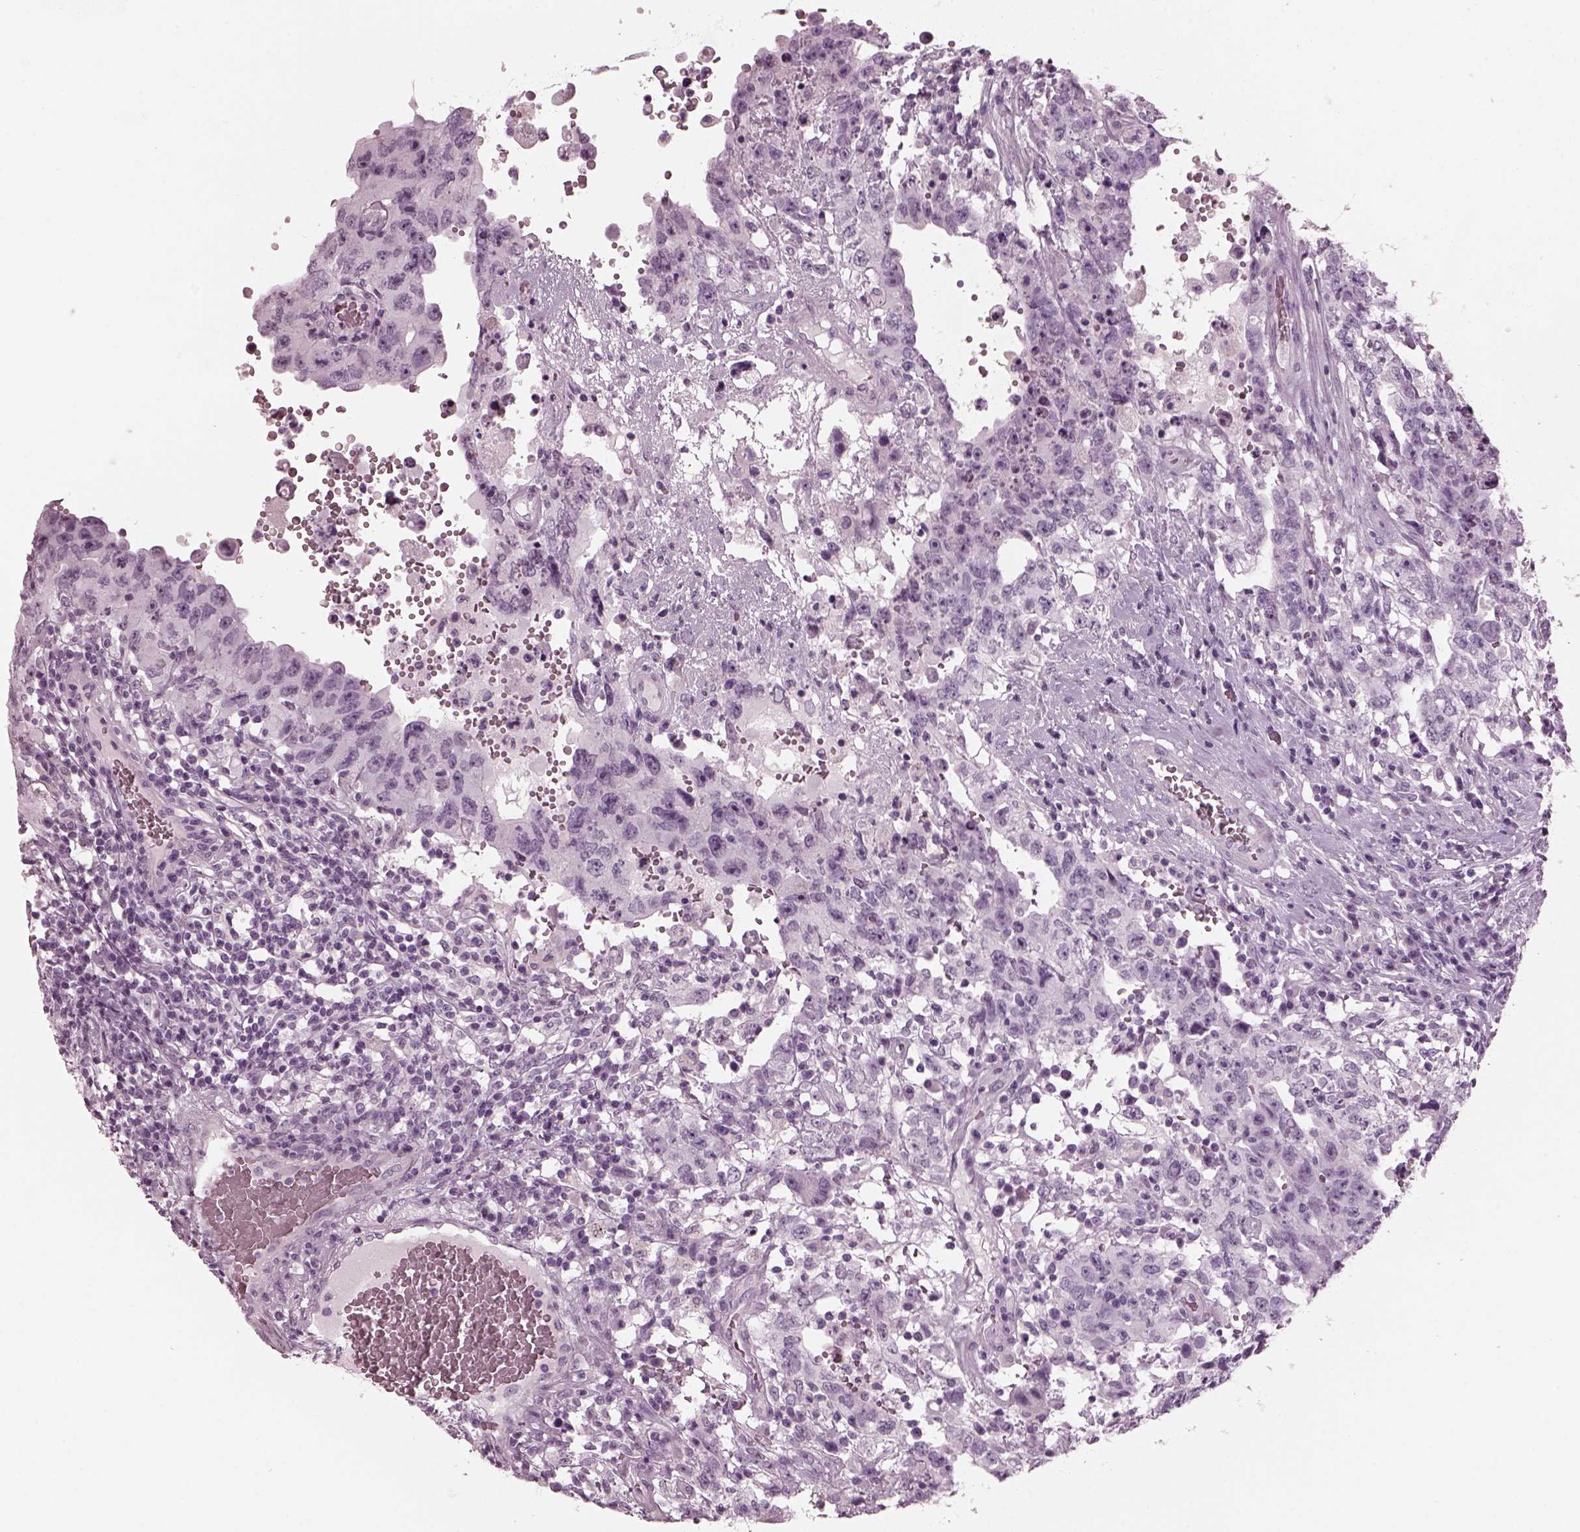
{"staining": {"intensity": "negative", "quantity": "none", "location": "none"}, "tissue": "testis cancer", "cell_type": "Tumor cells", "image_type": "cancer", "snomed": [{"axis": "morphology", "description": "Carcinoma, Embryonal, NOS"}, {"axis": "topography", "description": "Testis"}], "caption": "Immunohistochemistry of human testis cancer (embryonal carcinoma) exhibits no expression in tumor cells.", "gene": "RCVRN", "patient": {"sex": "male", "age": 26}}